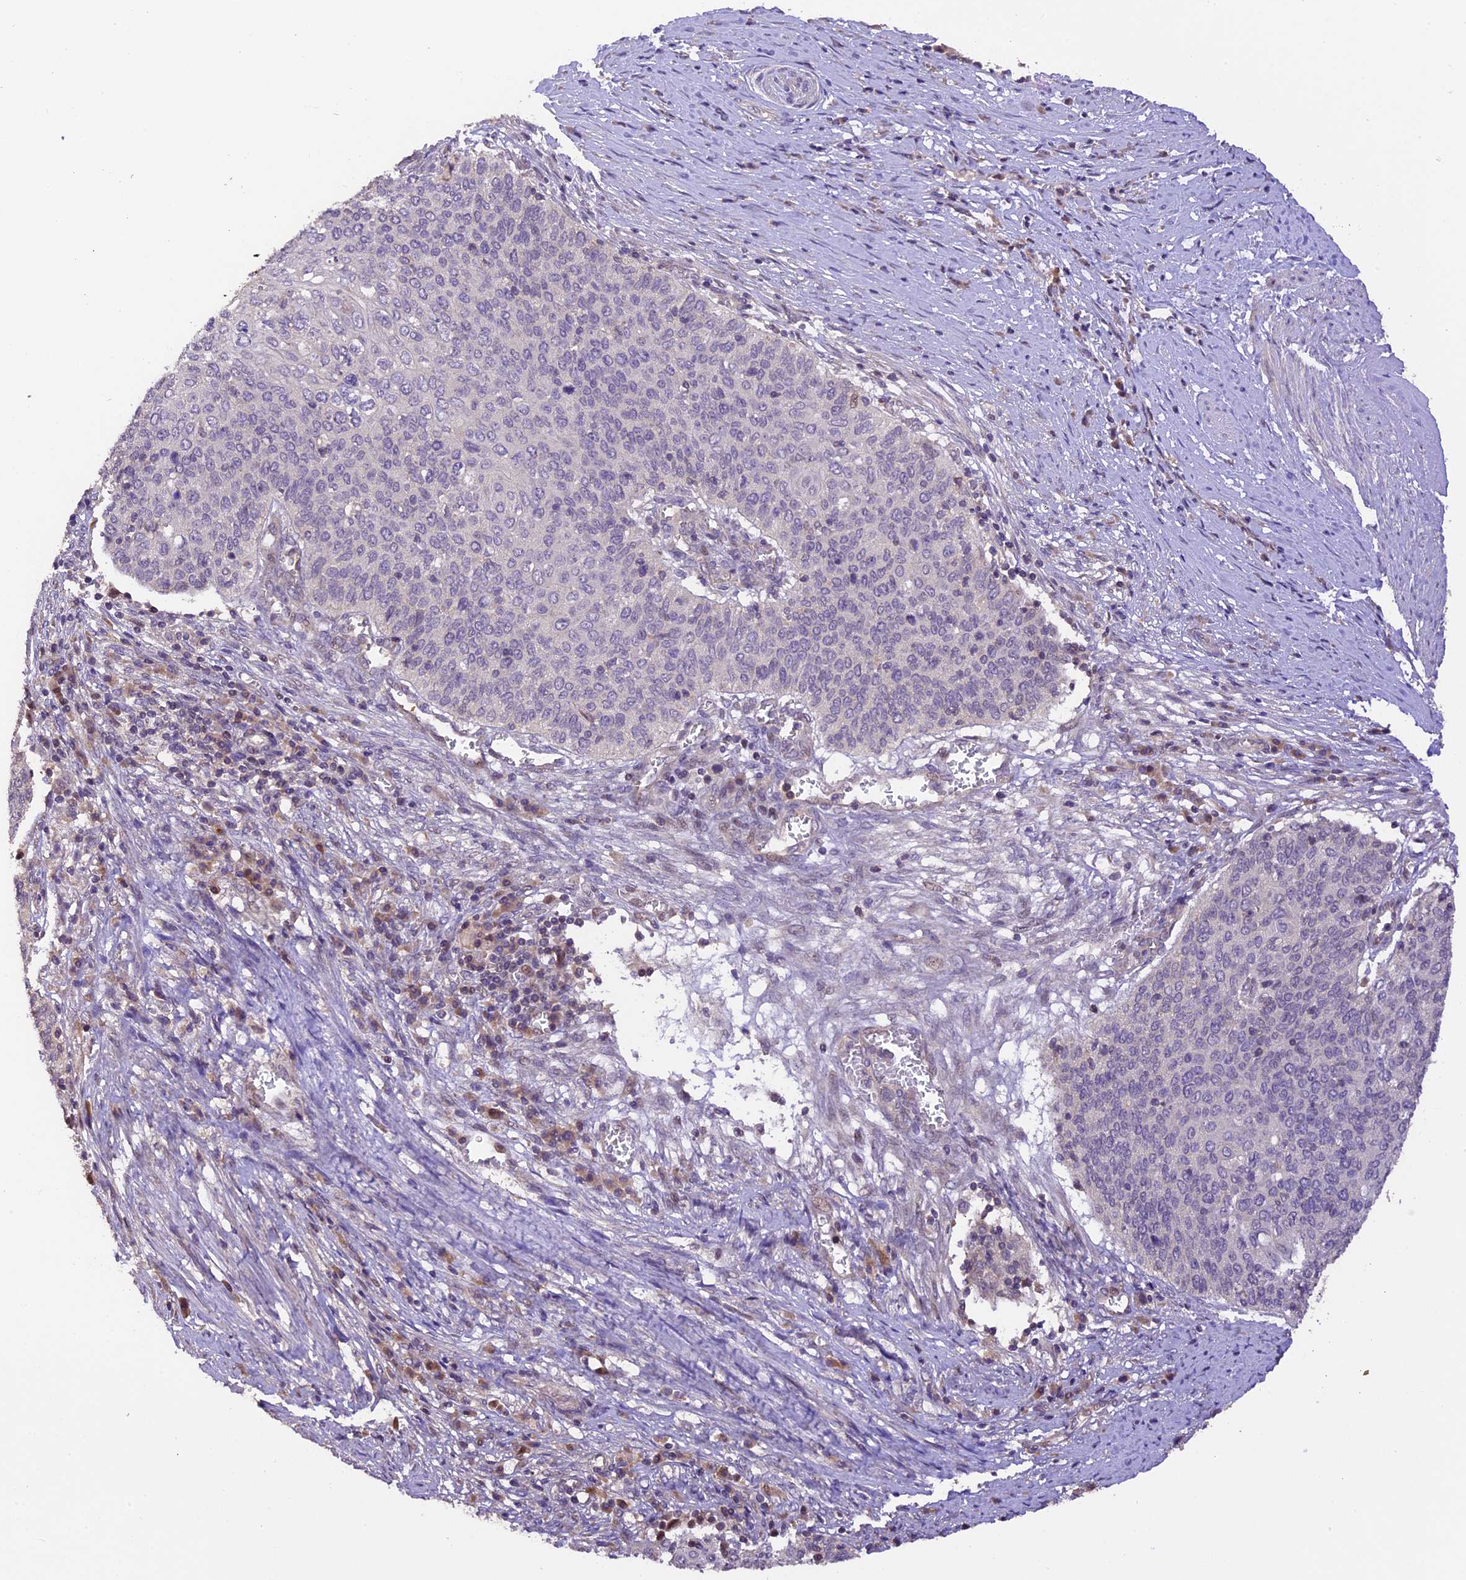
{"staining": {"intensity": "negative", "quantity": "none", "location": "none"}, "tissue": "cervical cancer", "cell_type": "Tumor cells", "image_type": "cancer", "snomed": [{"axis": "morphology", "description": "Squamous cell carcinoma, NOS"}, {"axis": "topography", "description": "Cervix"}], "caption": "Tumor cells show no significant positivity in cervical cancer.", "gene": "DGKH", "patient": {"sex": "female", "age": 39}}